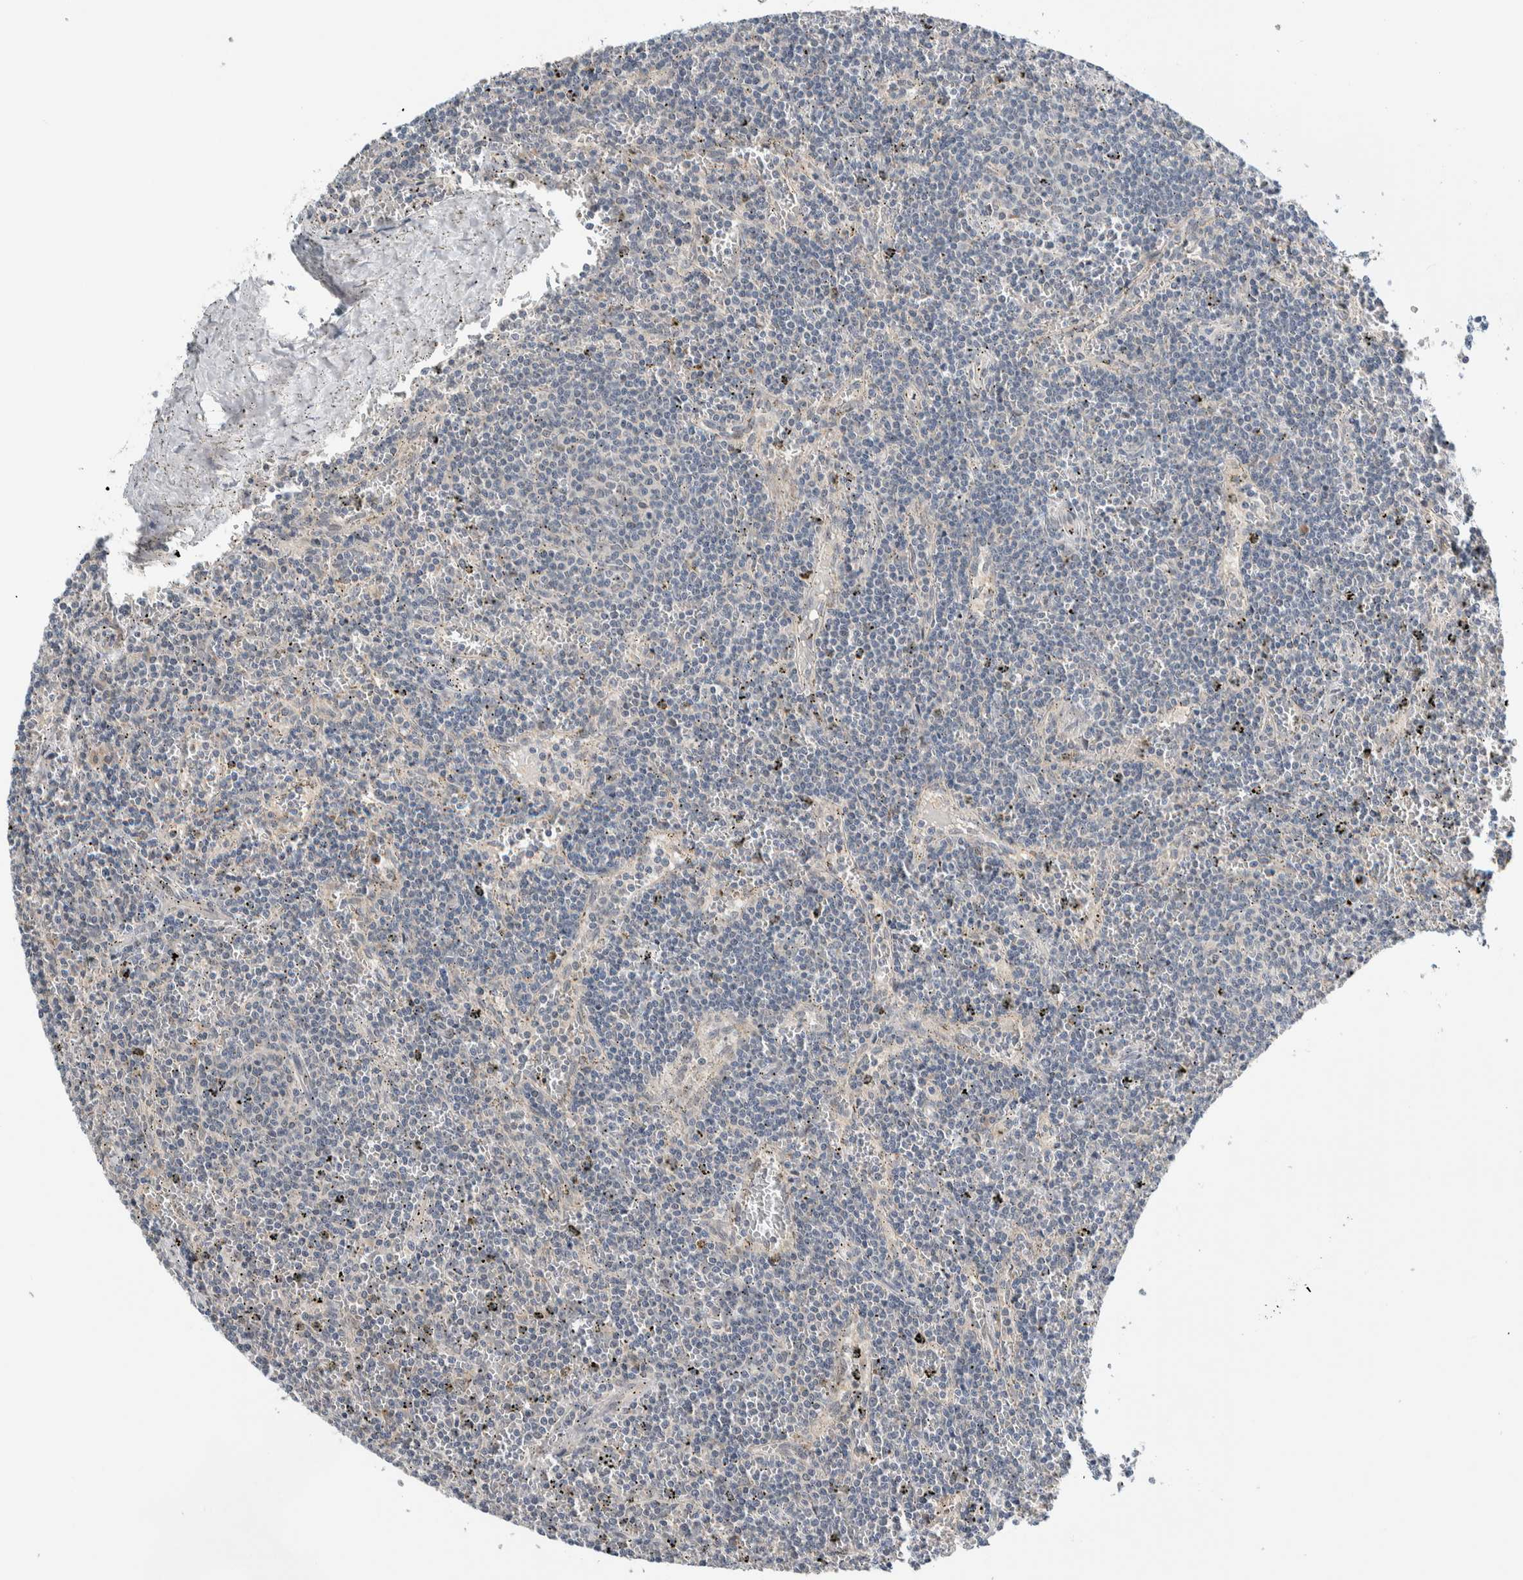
{"staining": {"intensity": "negative", "quantity": "none", "location": "none"}, "tissue": "lymphoma", "cell_type": "Tumor cells", "image_type": "cancer", "snomed": [{"axis": "morphology", "description": "Malignant lymphoma, non-Hodgkin's type, Low grade"}, {"axis": "topography", "description": "Spleen"}], "caption": "High magnification brightfield microscopy of malignant lymphoma, non-Hodgkin's type (low-grade) stained with DAB (3,3'-diaminobenzidine) (brown) and counterstained with hematoxylin (blue): tumor cells show no significant expression.", "gene": "SHPK", "patient": {"sex": "female", "age": 50}}